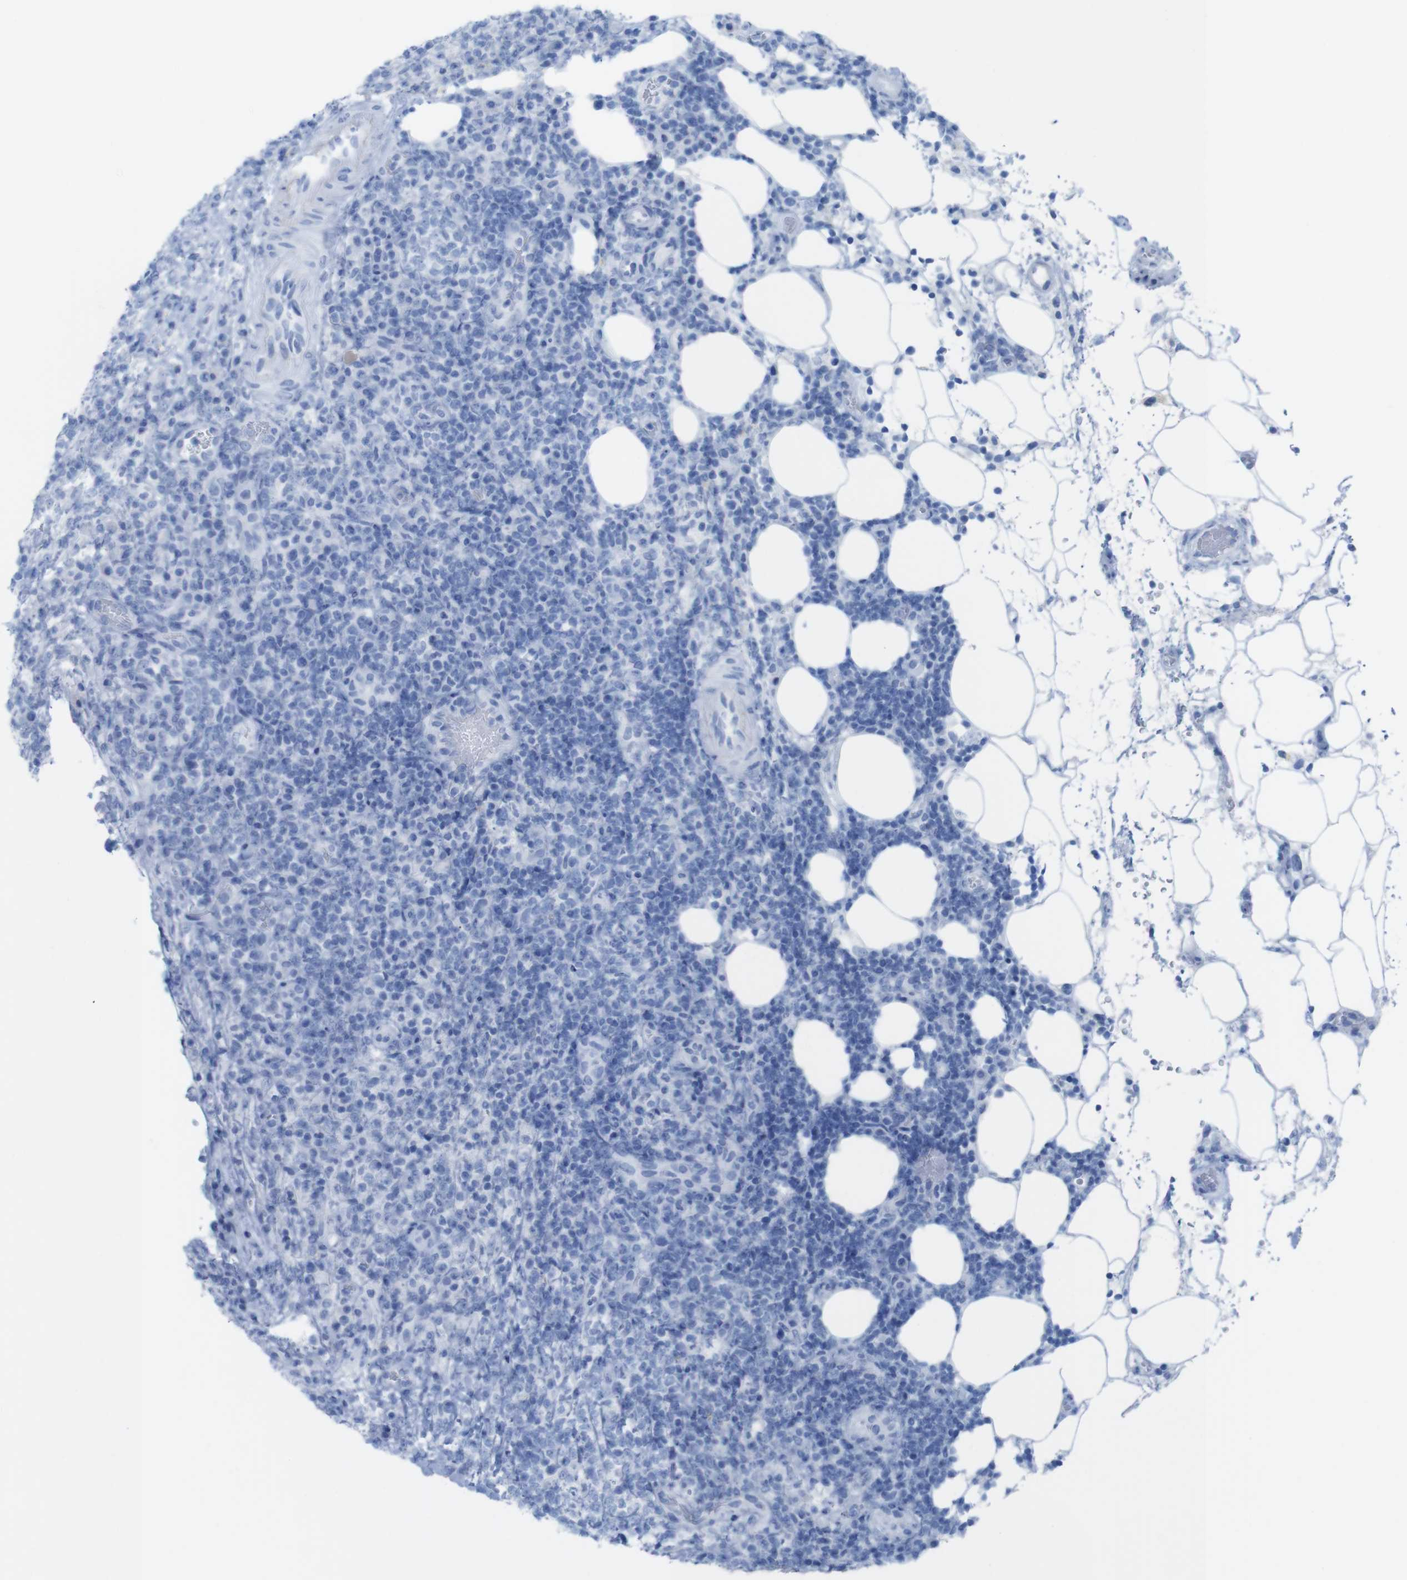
{"staining": {"intensity": "negative", "quantity": "none", "location": "none"}, "tissue": "lymphoma", "cell_type": "Tumor cells", "image_type": "cancer", "snomed": [{"axis": "morphology", "description": "Malignant lymphoma, non-Hodgkin's type, High grade"}, {"axis": "topography", "description": "Lymph node"}], "caption": "A high-resolution histopathology image shows IHC staining of lymphoma, which demonstrates no significant staining in tumor cells. (Immunohistochemistry, brightfield microscopy, high magnification).", "gene": "MYH7", "patient": {"sex": "female", "age": 76}}